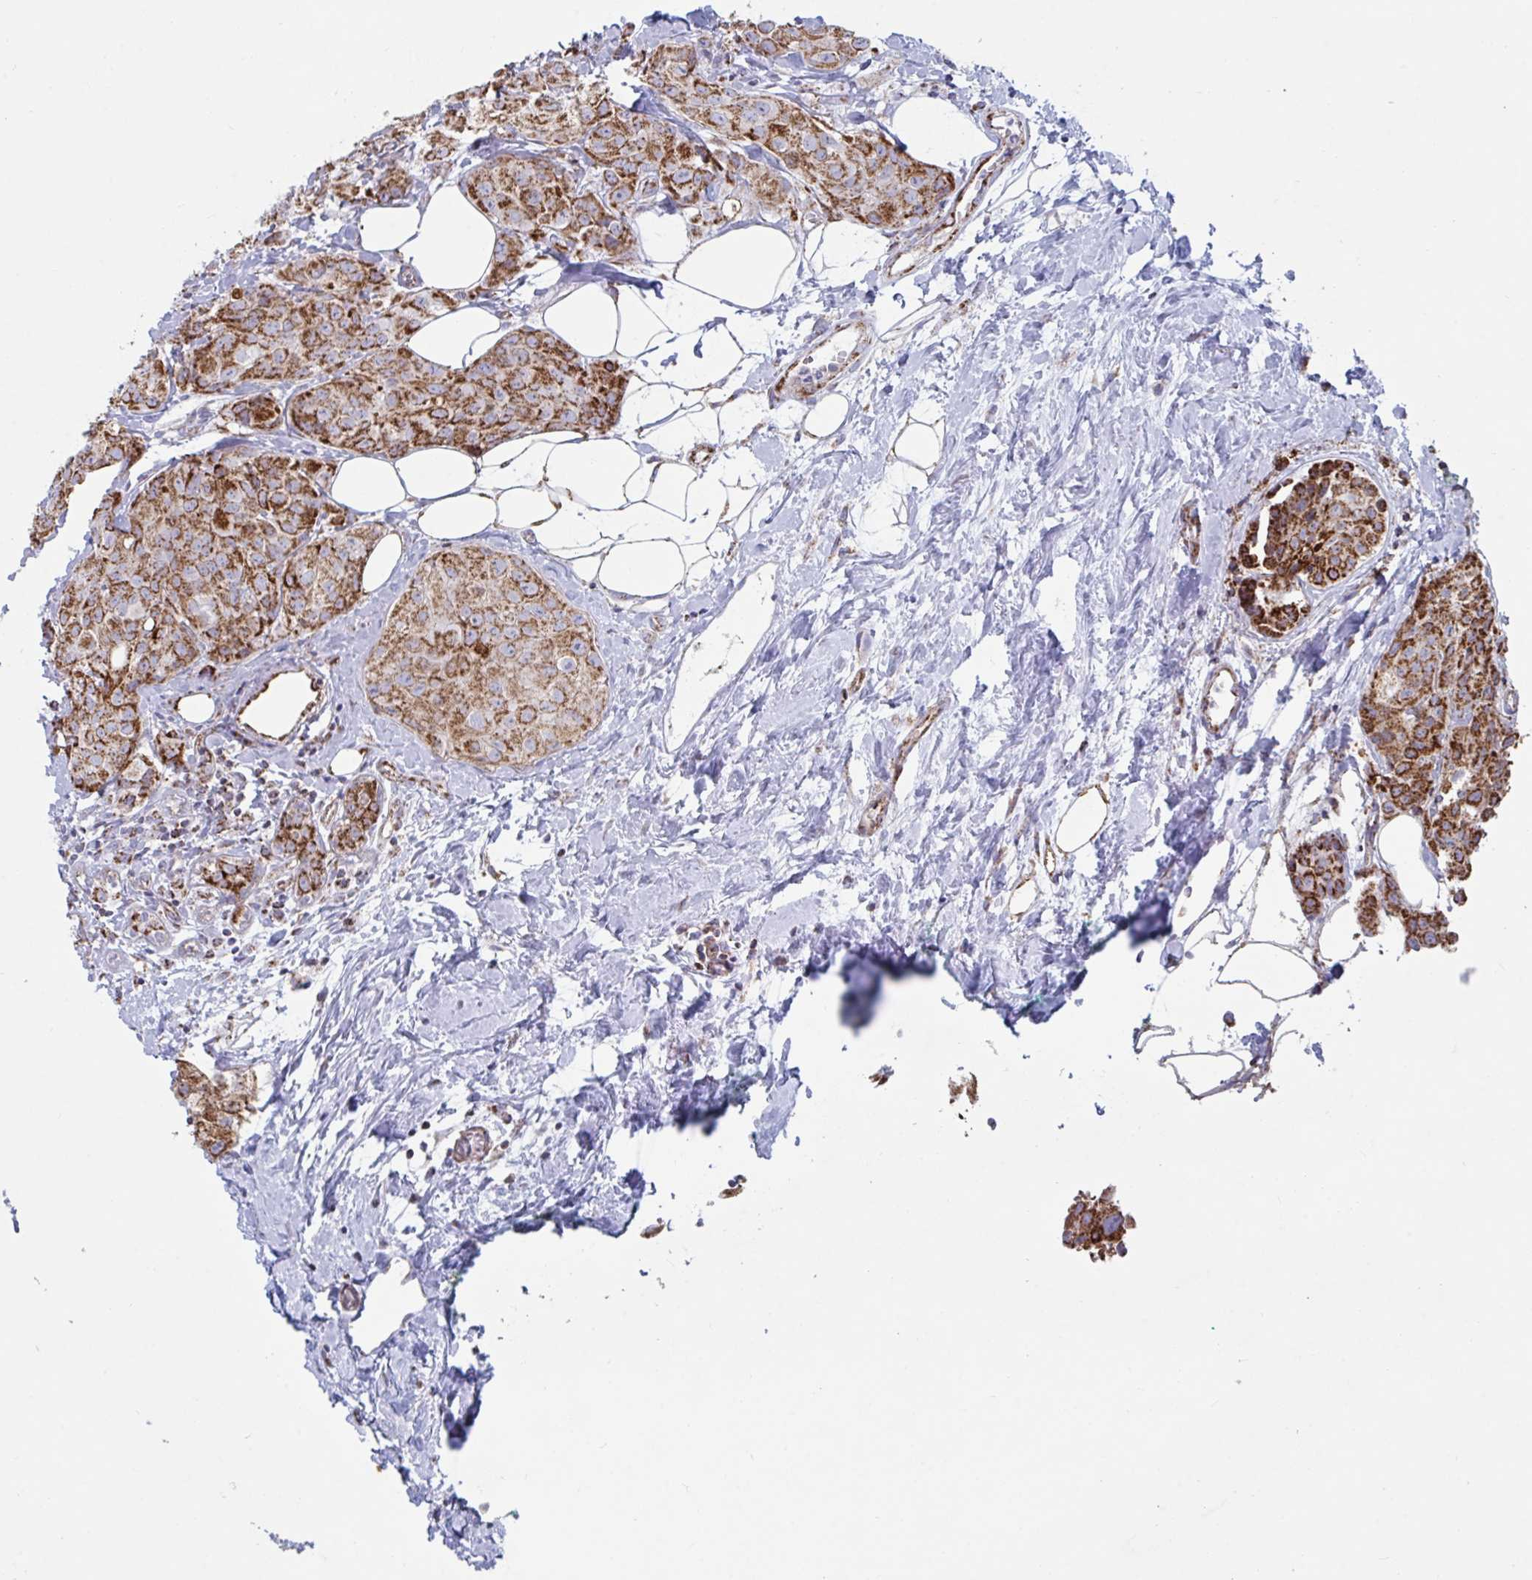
{"staining": {"intensity": "strong", "quantity": ">75%", "location": "cytoplasmic/membranous"}, "tissue": "breast cancer", "cell_type": "Tumor cells", "image_type": "cancer", "snomed": [{"axis": "morphology", "description": "Duct carcinoma"}, {"axis": "topography", "description": "Breast"}], "caption": "An immunohistochemistry (IHC) image of neoplastic tissue is shown. Protein staining in brown labels strong cytoplasmic/membranous positivity in breast intraductal carcinoma within tumor cells.", "gene": "BCAT2", "patient": {"sex": "female", "age": 43}}